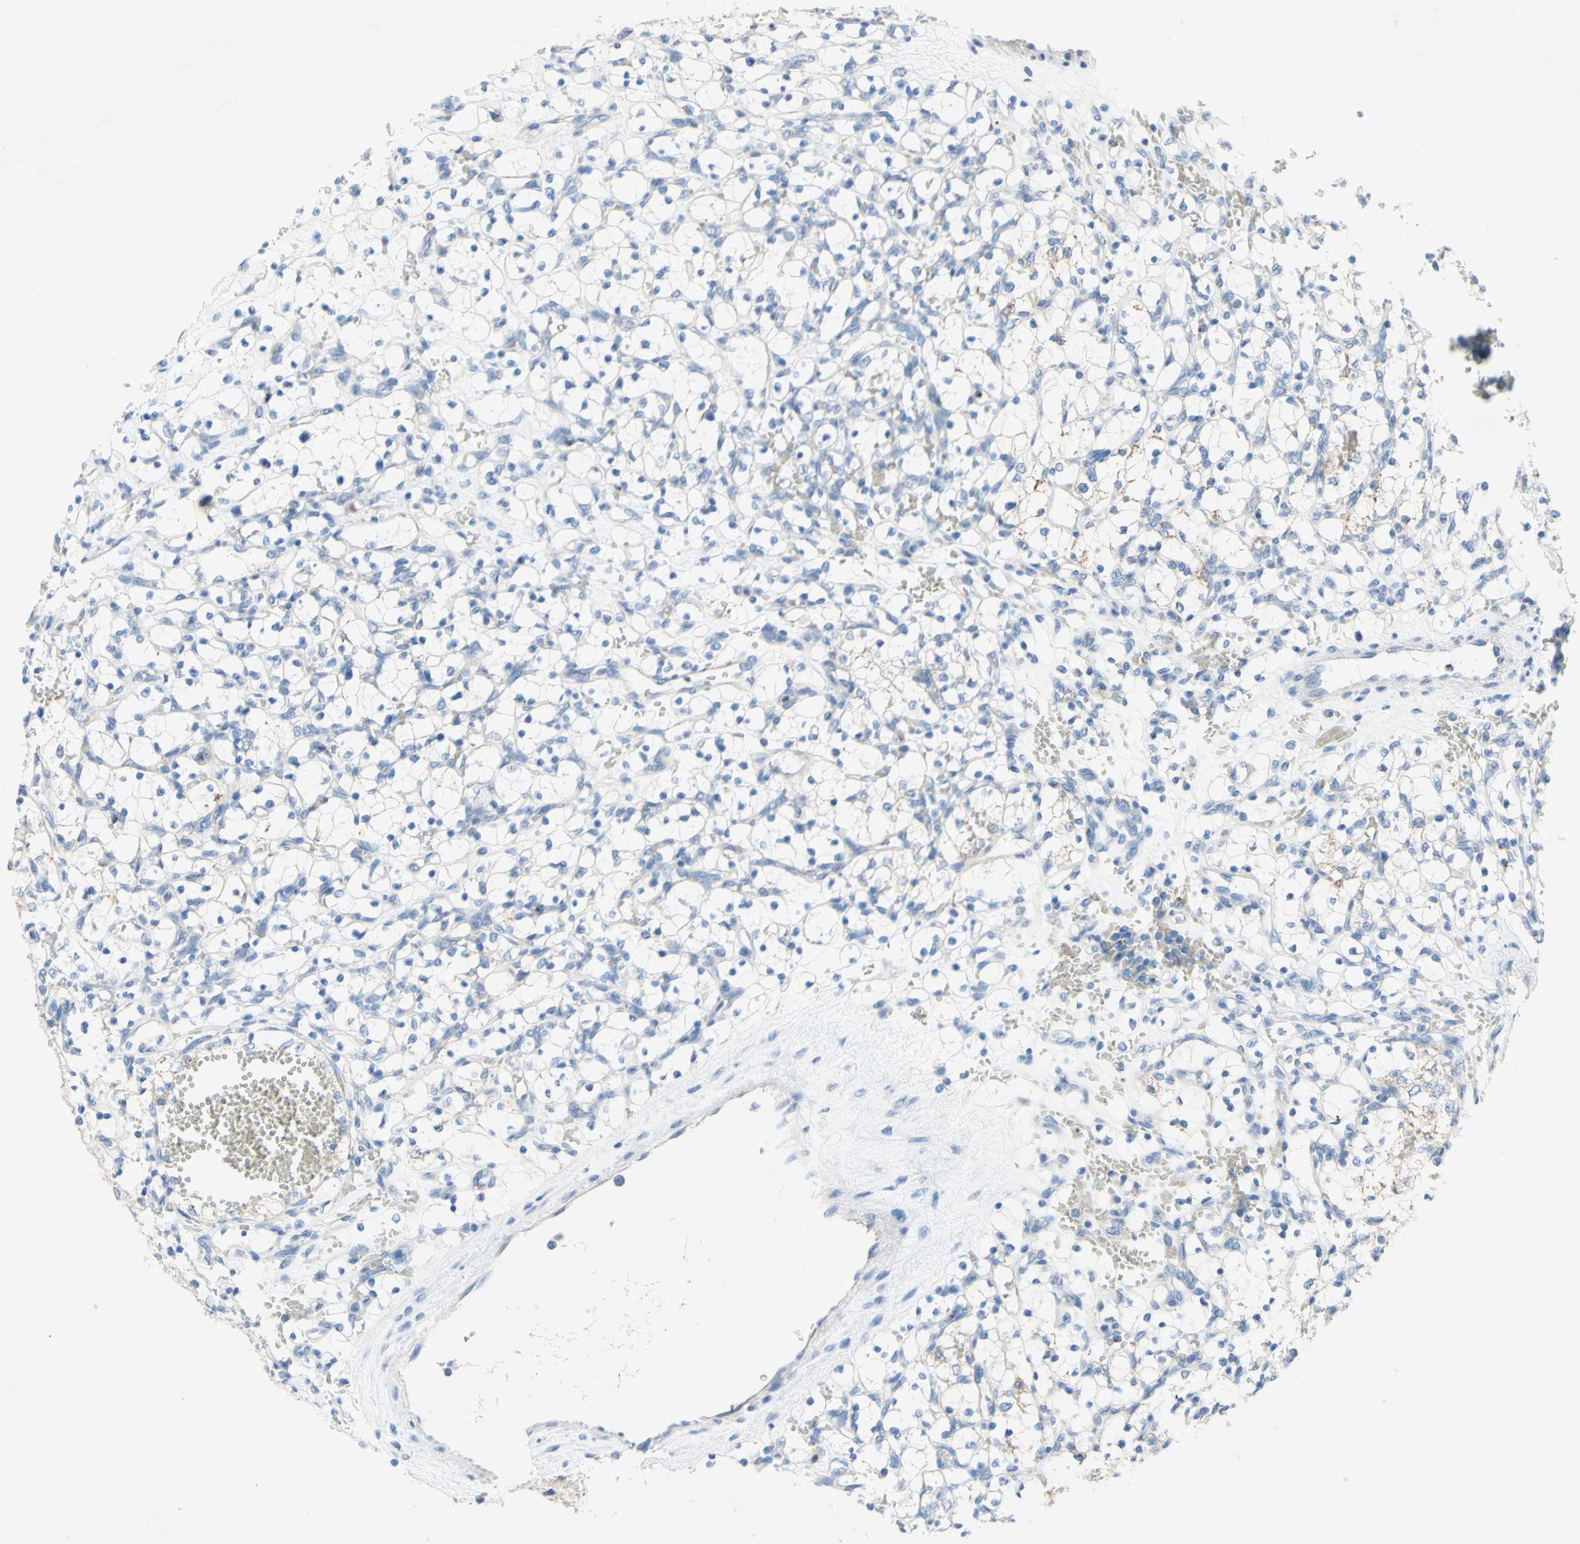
{"staining": {"intensity": "negative", "quantity": "none", "location": "none"}, "tissue": "renal cancer", "cell_type": "Tumor cells", "image_type": "cancer", "snomed": [{"axis": "morphology", "description": "Adenocarcinoma, NOS"}, {"axis": "topography", "description": "Kidney"}], "caption": "IHC of human renal adenocarcinoma displays no positivity in tumor cells.", "gene": "ACADL", "patient": {"sex": "female", "age": 69}}